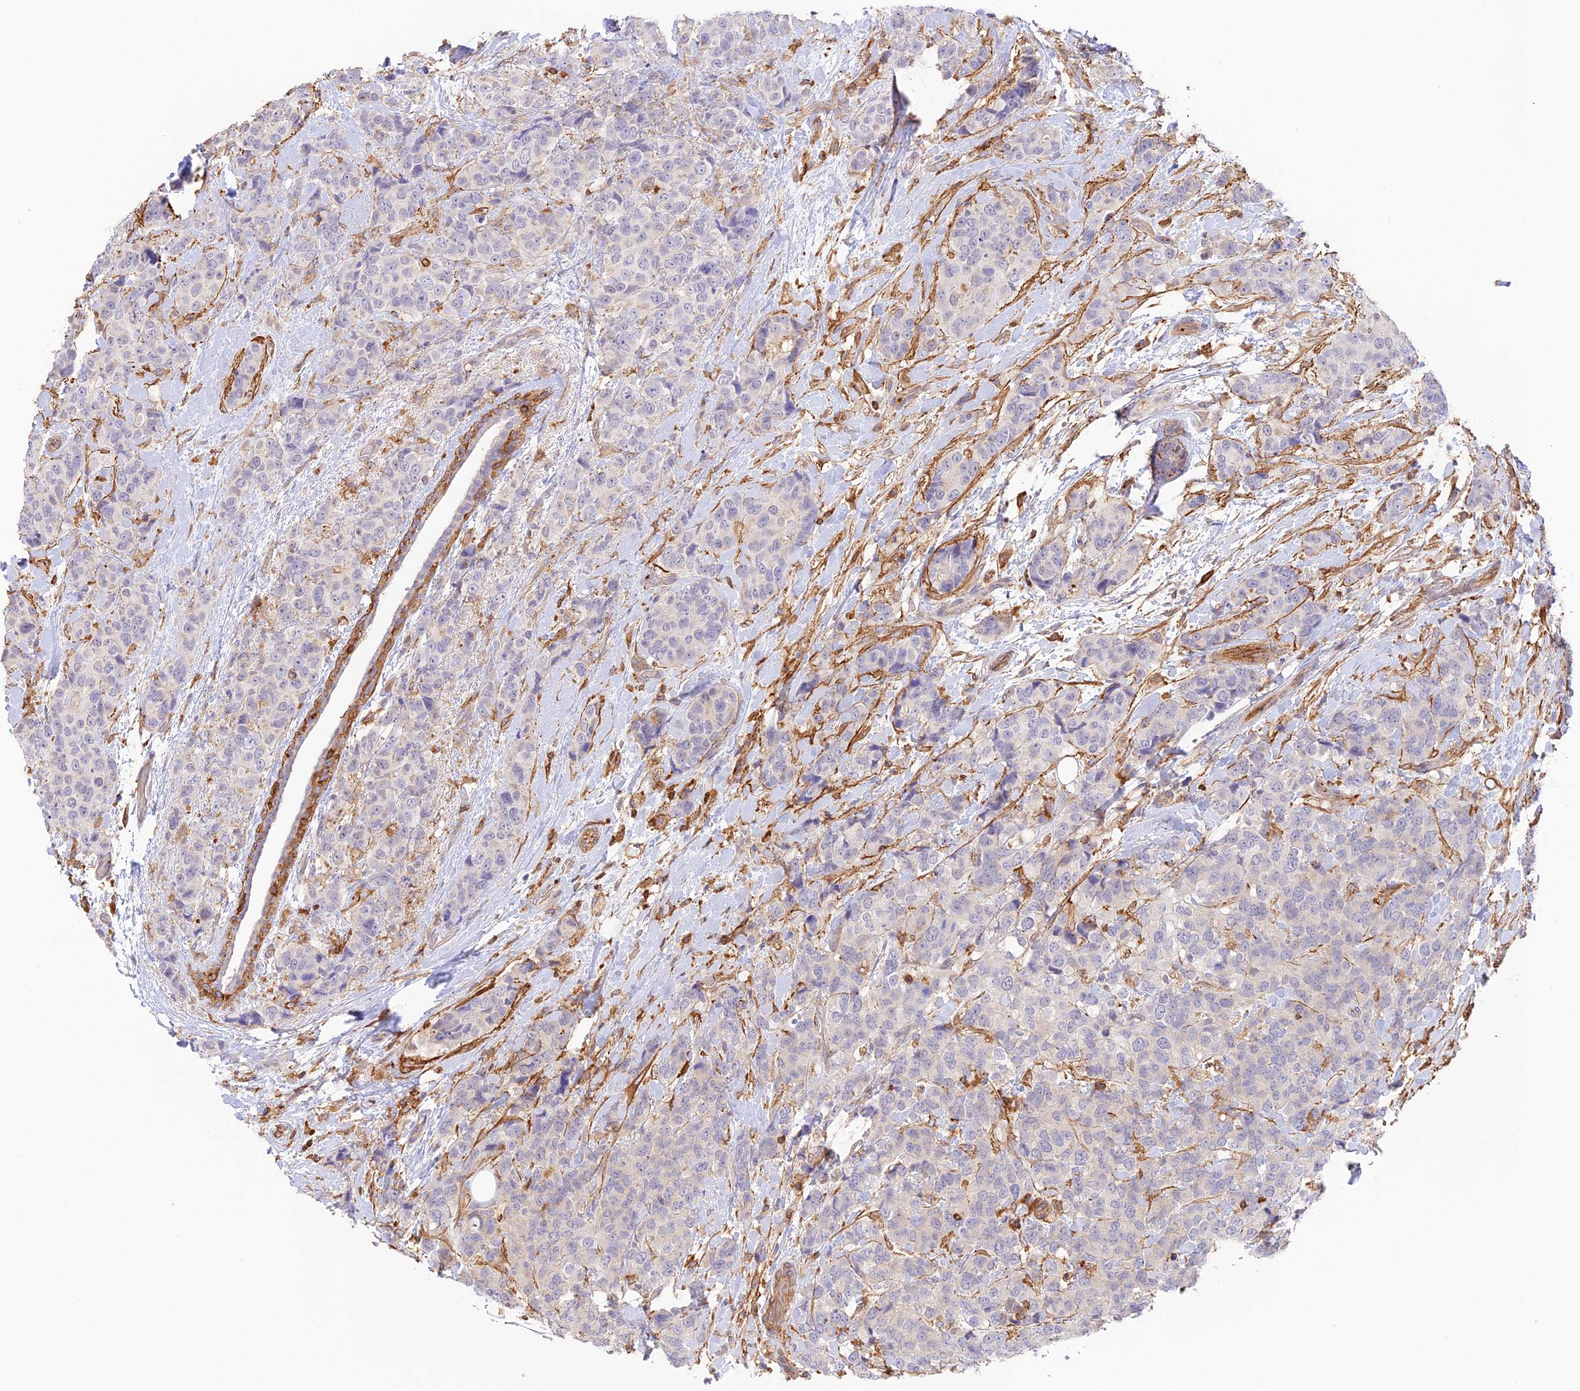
{"staining": {"intensity": "negative", "quantity": "none", "location": "none"}, "tissue": "breast cancer", "cell_type": "Tumor cells", "image_type": "cancer", "snomed": [{"axis": "morphology", "description": "Lobular carcinoma"}, {"axis": "topography", "description": "Breast"}], "caption": "The image displays no staining of tumor cells in breast cancer (lobular carcinoma).", "gene": "DENND1C", "patient": {"sex": "female", "age": 59}}